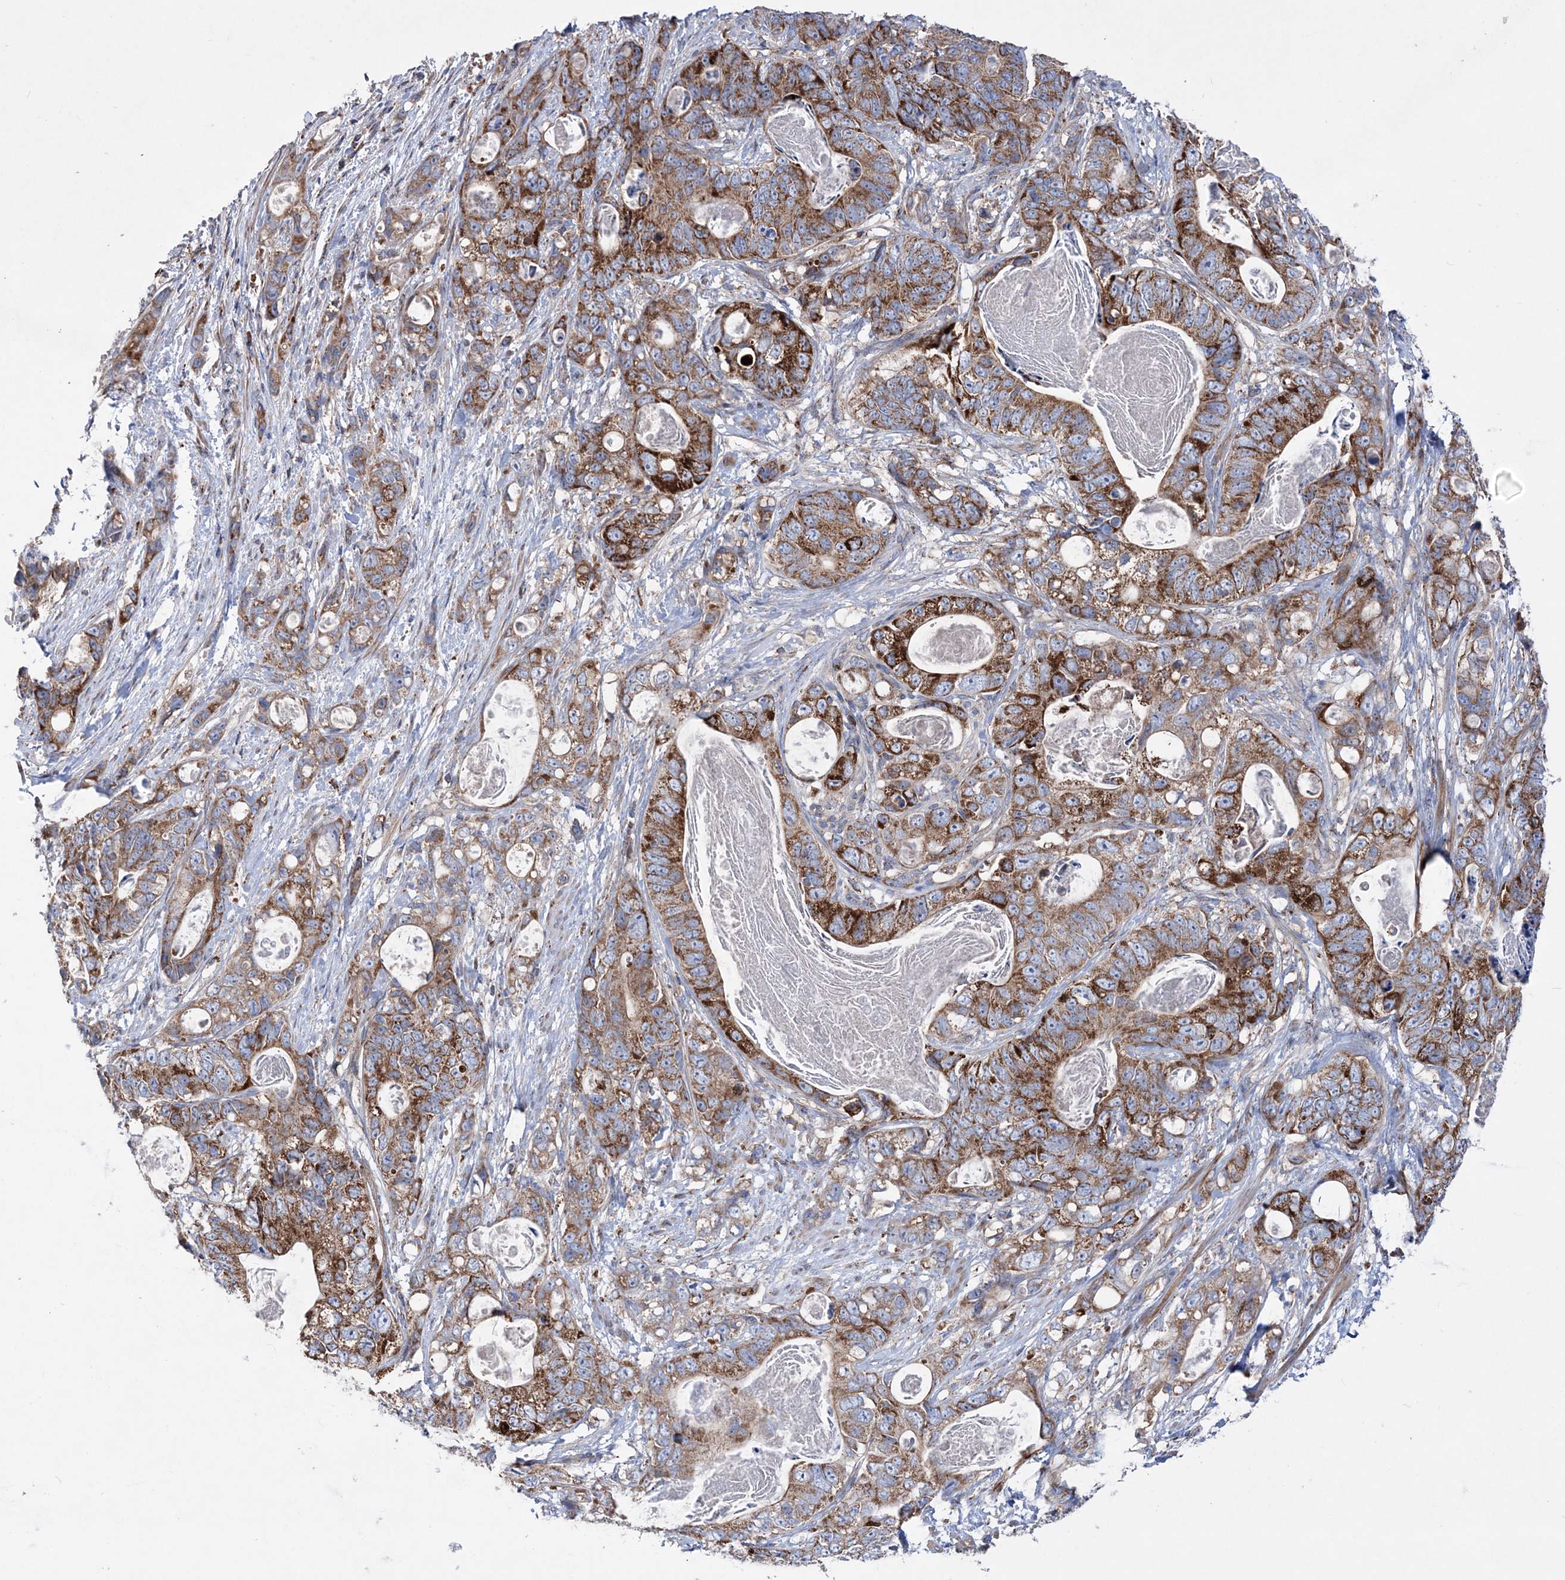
{"staining": {"intensity": "moderate", "quantity": ">75%", "location": "cytoplasmic/membranous"}, "tissue": "stomach cancer", "cell_type": "Tumor cells", "image_type": "cancer", "snomed": [{"axis": "morphology", "description": "Normal tissue, NOS"}, {"axis": "morphology", "description": "Adenocarcinoma, NOS"}, {"axis": "topography", "description": "Stomach"}], "caption": "Stomach cancer (adenocarcinoma) stained with a brown dye reveals moderate cytoplasmic/membranous positive staining in about >75% of tumor cells.", "gene": "NGLY1", "patient": {"sex": "female", "age": 89}}